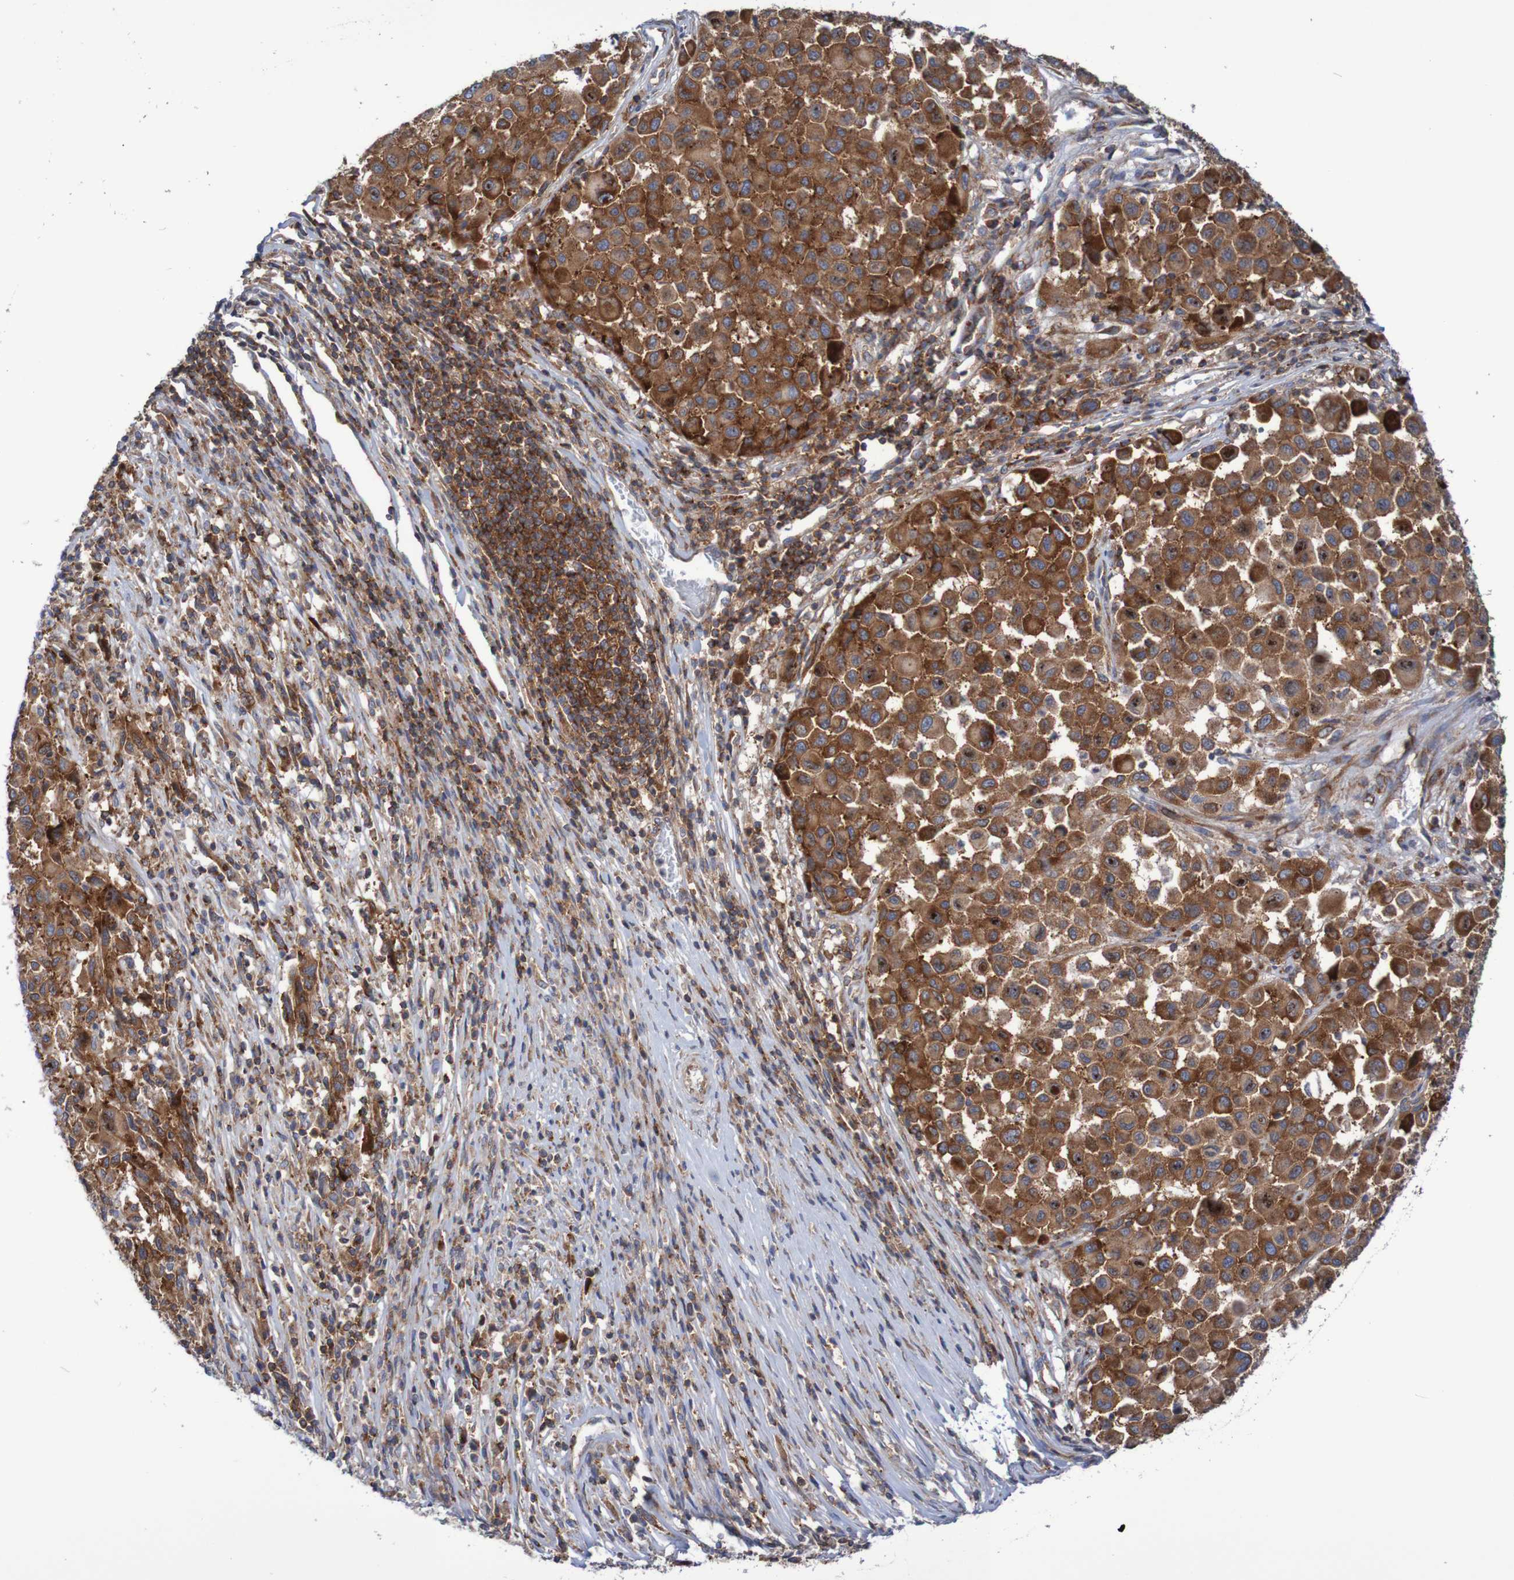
{"staining": {"intensity": "strong", "quantity": ">75%", "location": "cytoplasmic/membranous"}, "tissue": "melanoma", "cell_type": "Tumor cells", "image_type": "cancer", "snomed": [{"axis": "morphology", "description": "Malignant melanoma, Metastatic site"}, {"axis": "topography", "description": "Lymph node"}], "caption": "Human melanoma stained for a protein (brown) reveals strong cytoplasmic/membranous positive staining in approximately >75% of tumor cells.", "gene": "FXR2", "patient": {"sex": "male", "age": 61}}